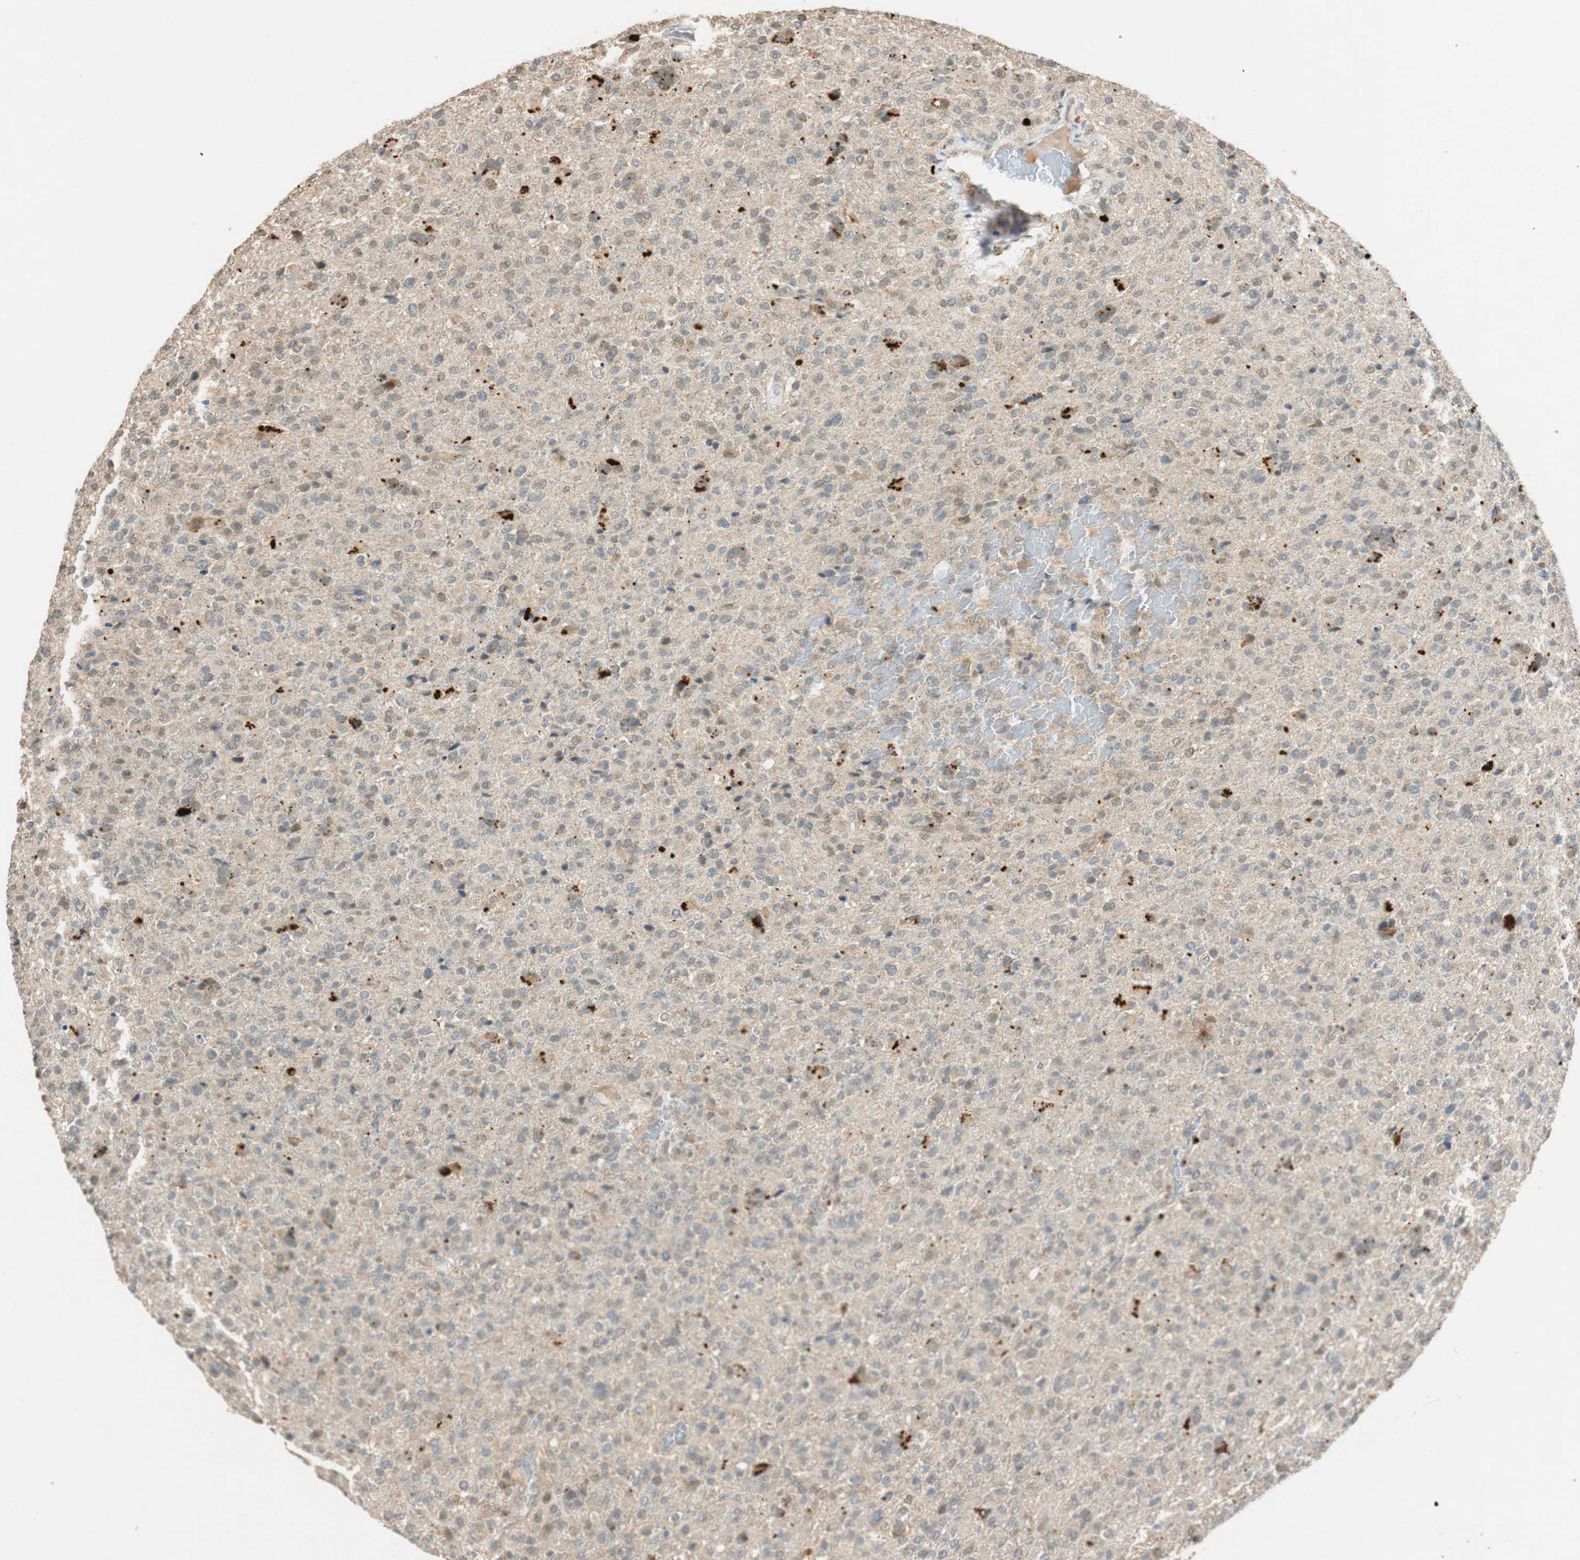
{"staining": {"intensity": "strong", "quantity": "<25%", "location": "cytoplasmic/membranous"}, "tissue": "glioma", "cell_type": "Tumor cells", "image_type": "cancer", "snomed": [{"axis": "morphology", "description": "Glioma, malignant, High grade"}, {"axis": "topography", "description": "Brain"}], "caption": "Human malignant glioma (high-grade) stained with a protein marker demonstrates strong staining in tumor cells.", "gene": "GLB1", "patient": {"sex": "male", "age": 71}}